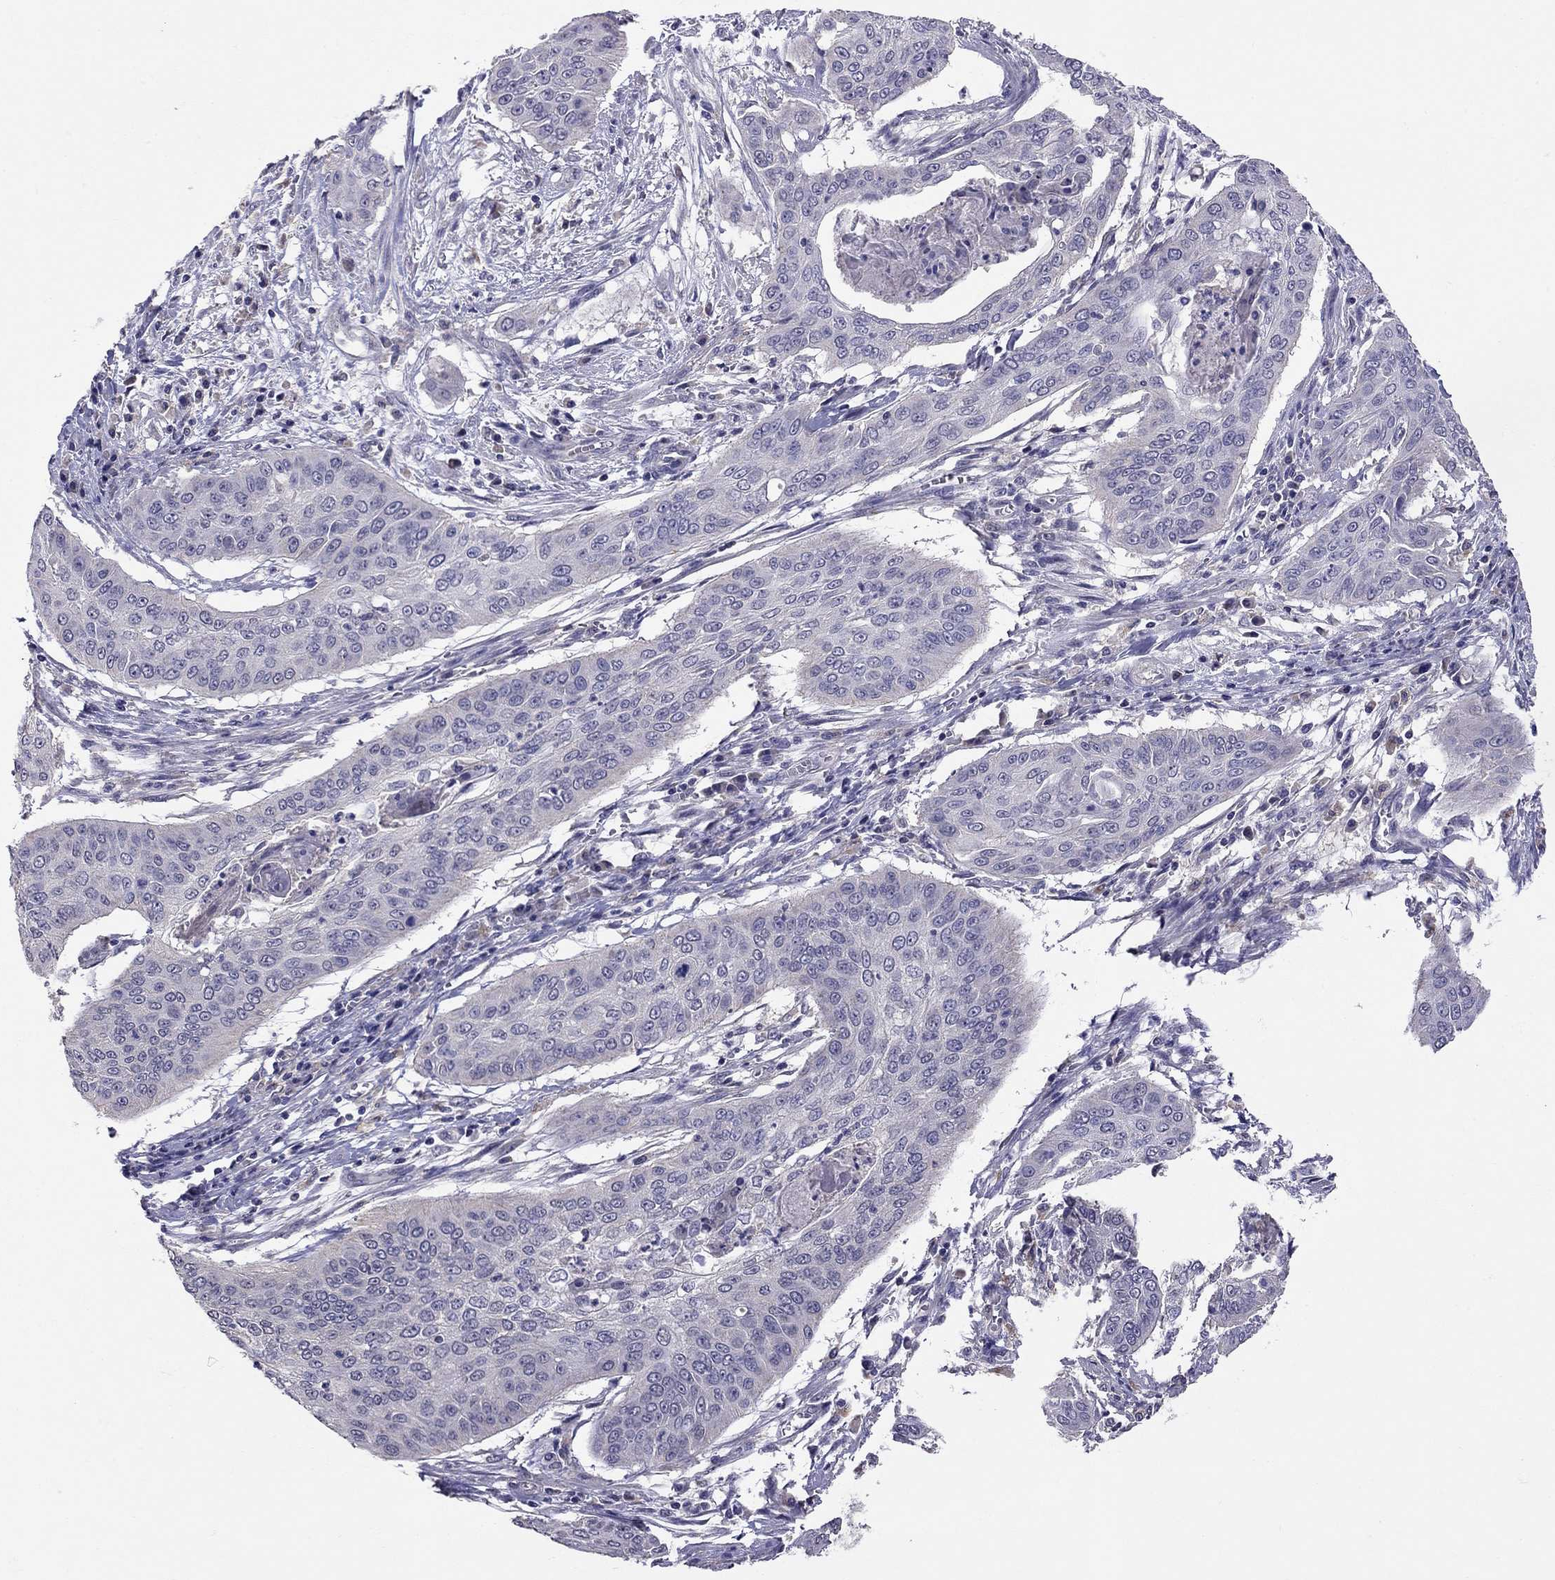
{"staining": {"intensity": "negative", "quantity": "none", "location": "none"}, "tissue": "cervical cancer", "cell_type": "Tumor cells", "image_type": "cancer", "snomed": [{"axis": "morphology", "description": "Squamous cell carcinoma, NOS"}, {"axis": "topography", "description": "Cervix"}], "caption": "Tumor cells show no significant positivity in squamous cell carcinoma (cervical).", "gene": "RTP5", "patient": {"sex": "female", "age": 39}}